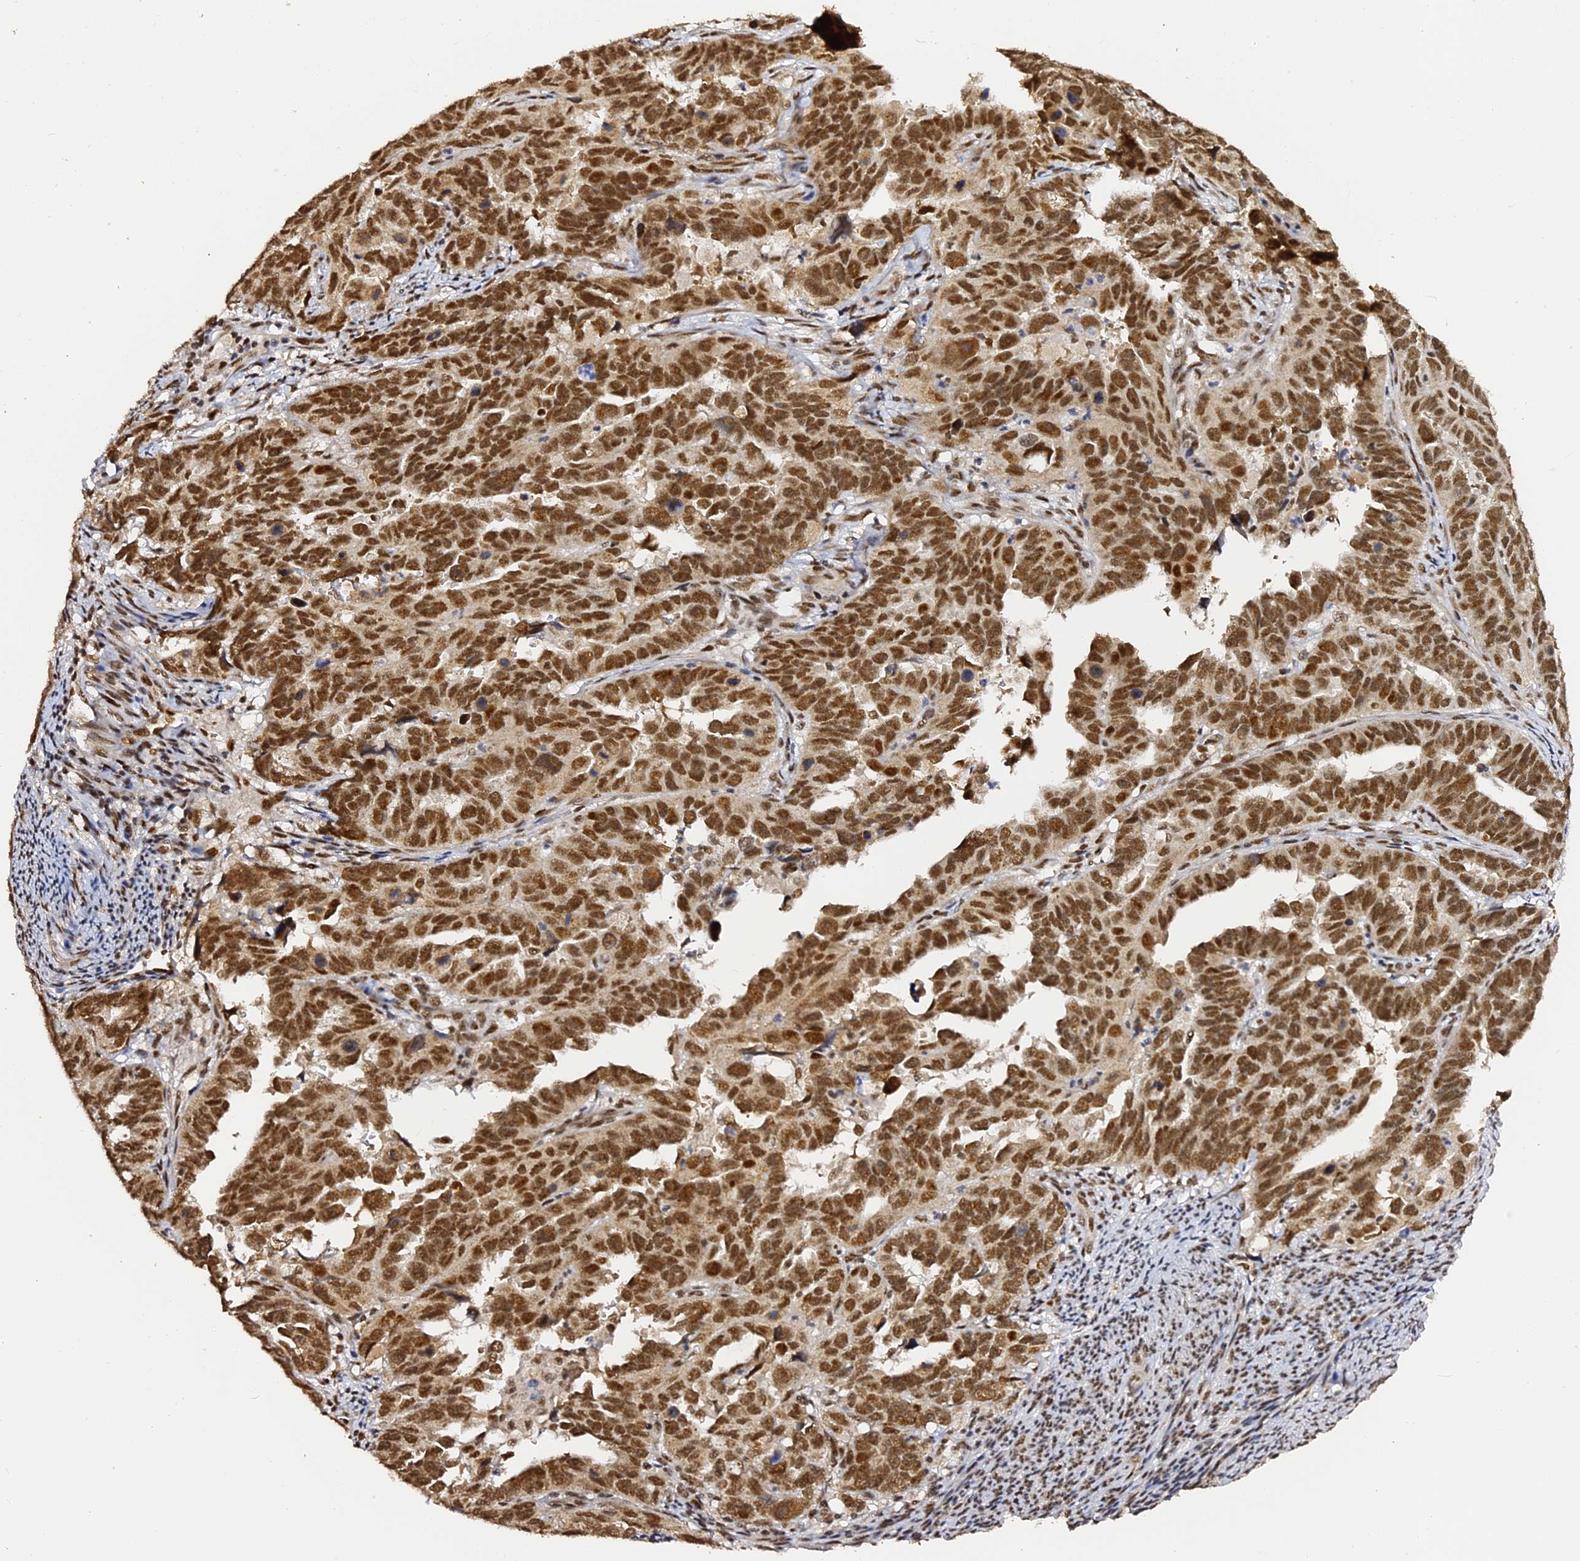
{"staining": {"intensity": "strong", "quantity": ">75%", "location": "nuclear"}, "tissue": "endometrial cancer", "cell_type": "Tumor cells", "image_type": "cancer", "snomed": [{"axis": "morphology", "description": "Adenocarcinoma, NOS"}, {"axis": "topography", "description": "Endometrium"}], "caption": "This micrograph displays immunohistochemistry staining of endometrial adenocarcinoma, with high strong nuclear positivity in about >75% of tumor cells.", "gene": "MCRS1", "patient": {"sex": "female", "age": 65}}